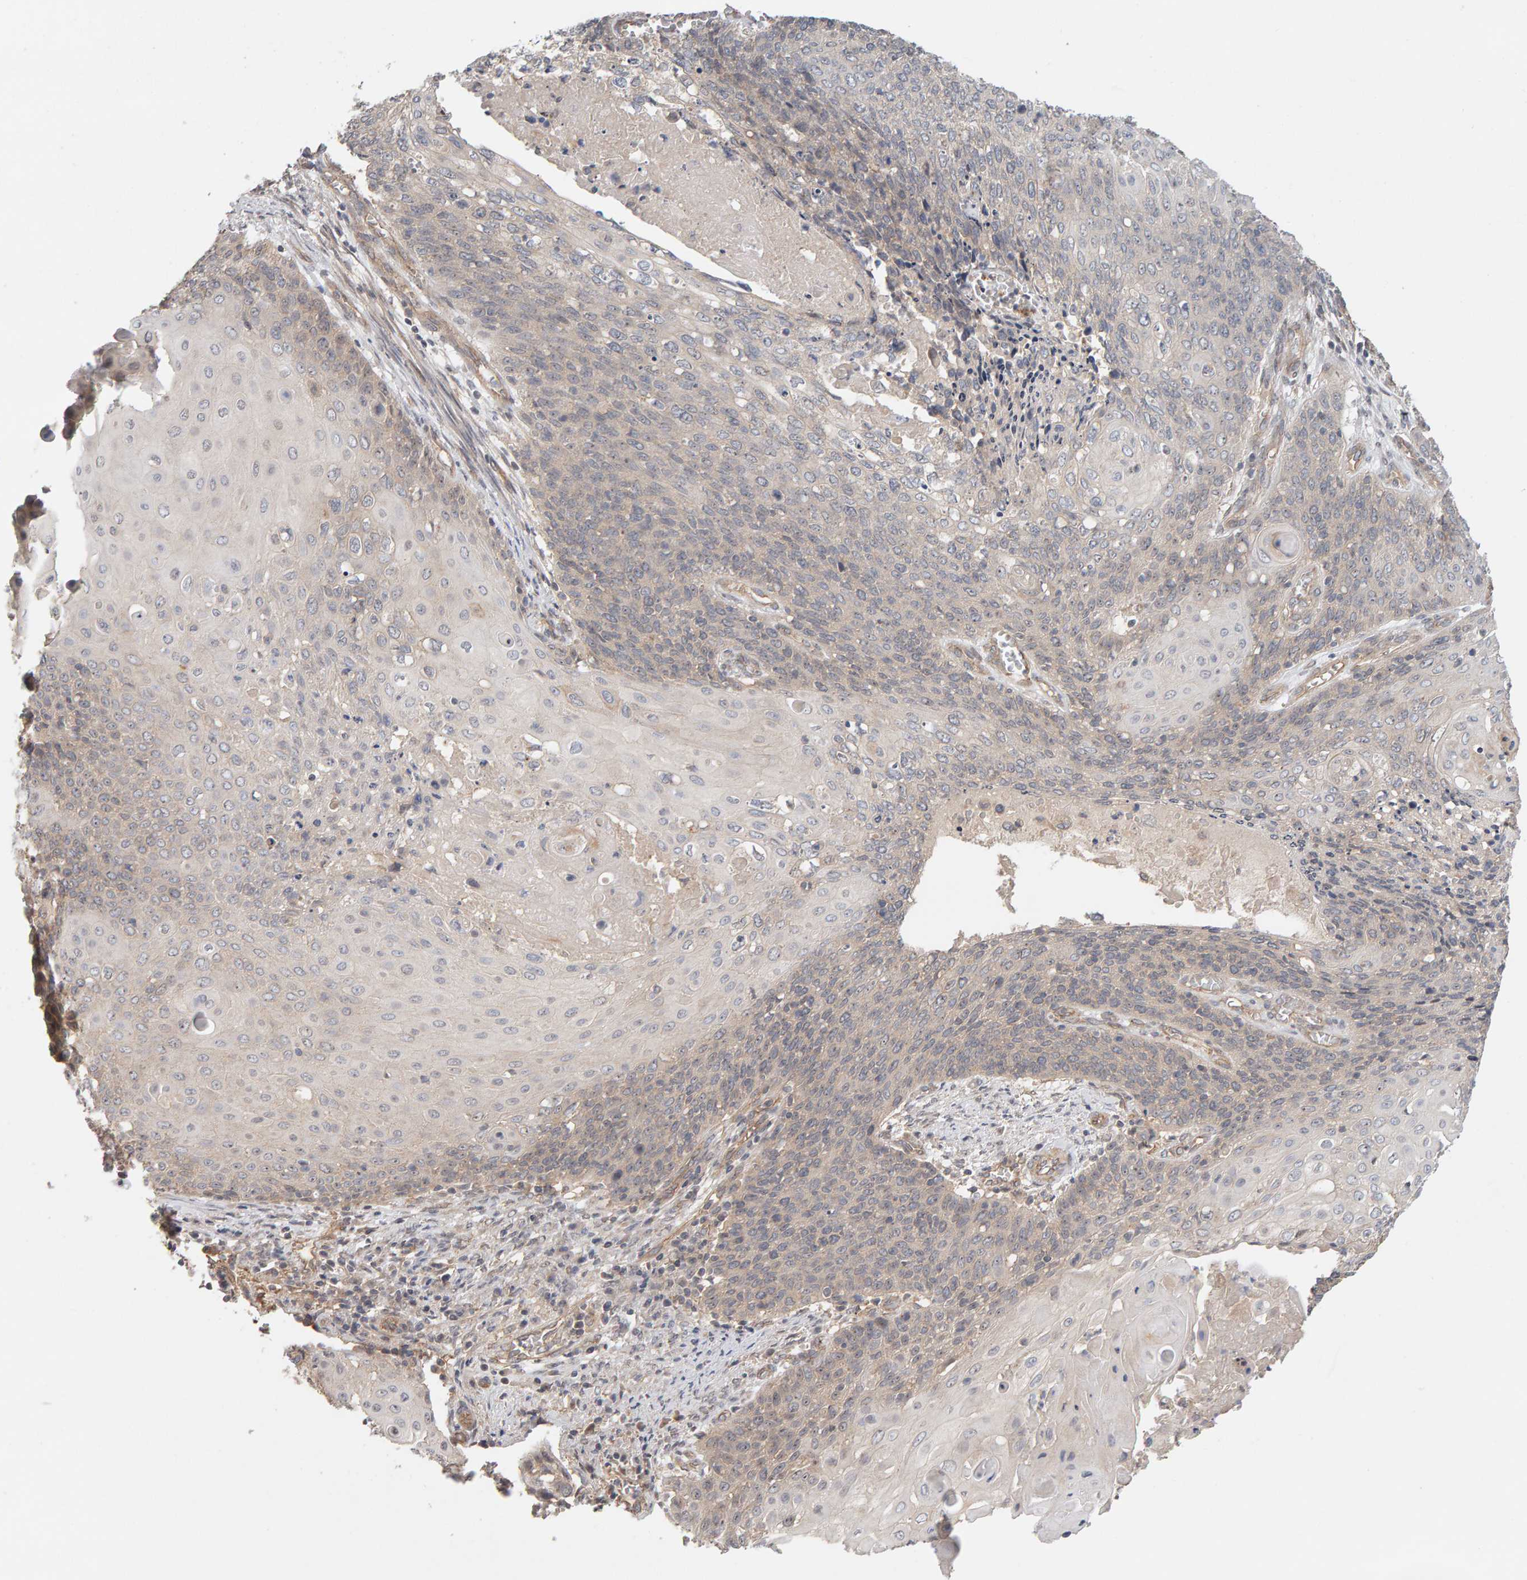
{"staining": {"intensity": "weak", "quantity": "<25%", "location": "cytoplasmic/membranous"}, "tissue": "cervical cancer", "cell_type": "Tumor cells", "image_type": "cancer", "snomed": [{"axis": "morphology", "description": "Squamous cell carcinoma, NOS"}, {"axis": "topography", "description": "Cervix"}], "caption": "Immunohistochemistry of squamous cell carcinoma (cervical) reveals no positivity in tumor cells.", "gene": "PPP1R16A", "patient": {"sex": "female", "age": 39}}